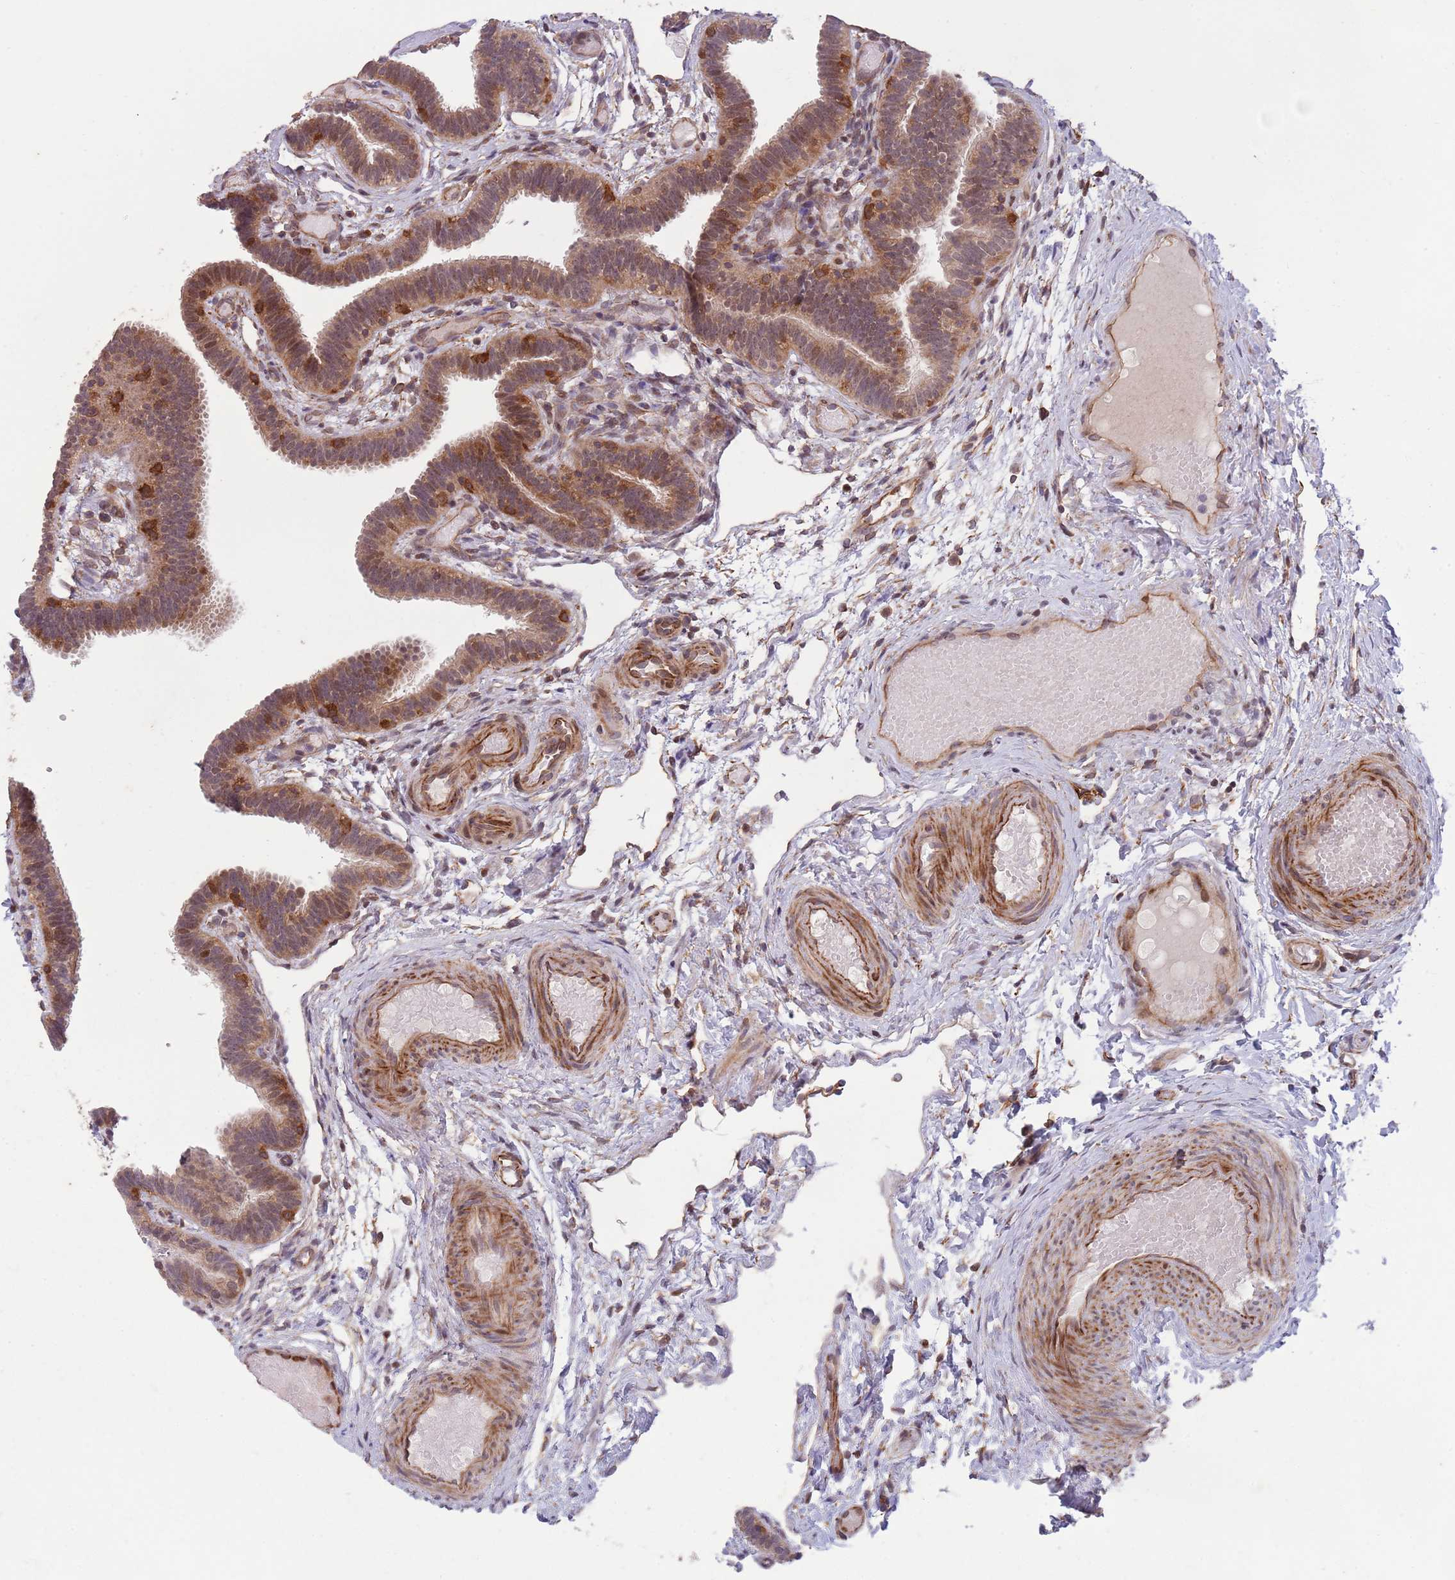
{"staining": {"intensity": "moderate", "quantity": ">75%", "location": "cytoplasmic/membranous,nuclear"}, "tissue": "fallopian tube", "cell_type": "Glandular cells", "image_type": "normal", "snomed": [{"axis": "morphology", "description": "Normal tissue, NOS"}, {"axis": "topography", "description": "Fallopian tube"}], "caption": "Fallopian tube was stained to show a protein in brown. There is medium levels of moderate cytoplasmic/membranous,nuclear positivity in approximately >75% of glandular cells.", "gene": "CHD9", "patient": {"sex": "female", "age": 37}}